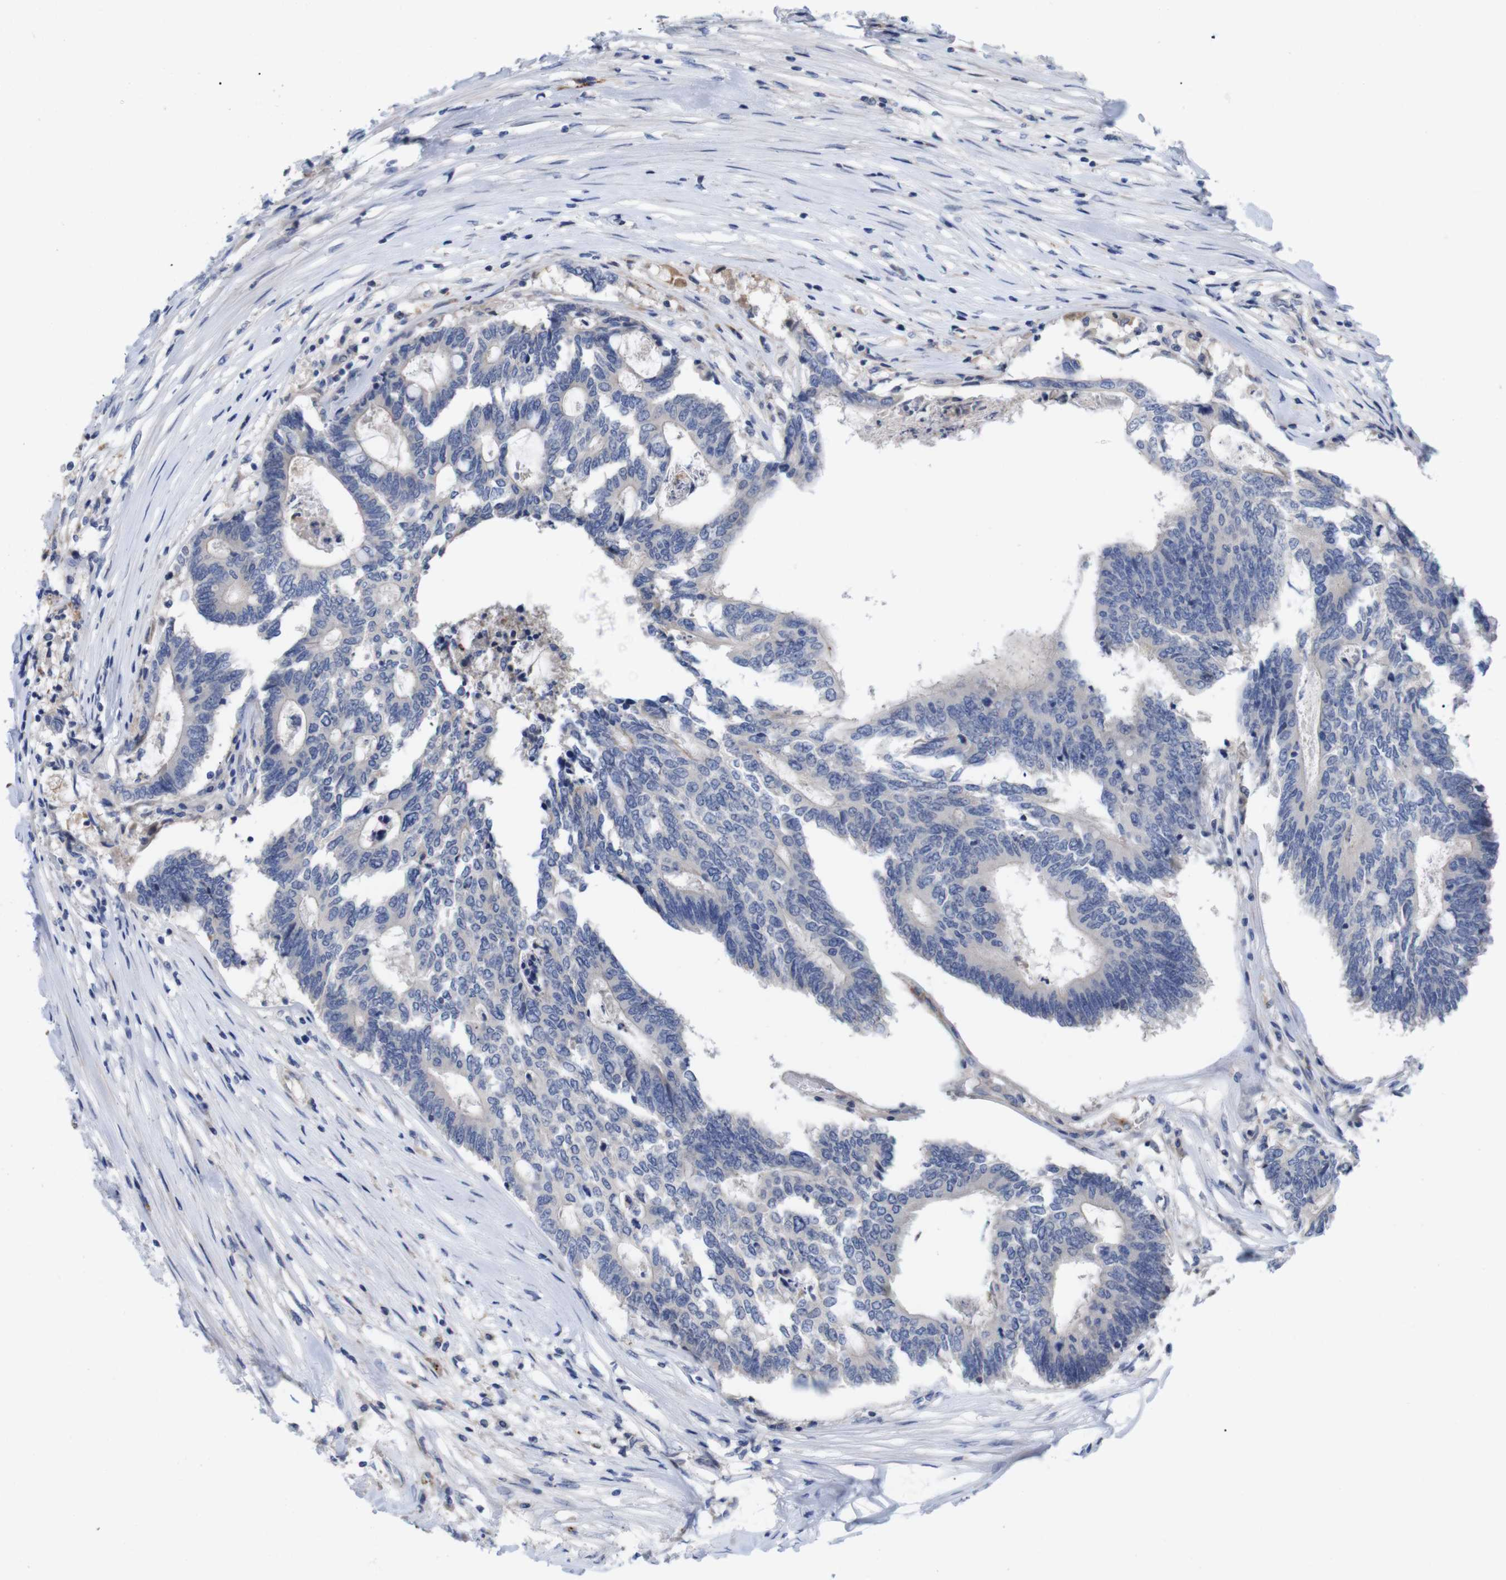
{"staining": {"intensity": "negative", "quantity": "none", "location": "none"}, "tissue": "colorectal cancer", "cell_type": "Tumor cells", "image_type": "cancer", "snomed": [{"axis": "morphology", "description": "Adenocarcinoma, NOS"}, {"axis": "topography", "description": "Rectum"}], "caption": "Colorectal cancer was stained to show a protein in brown. There is no significant staining in tumor cells.", "gene": "SPRY3", "patient": {"sex": "male", "age": 63}}